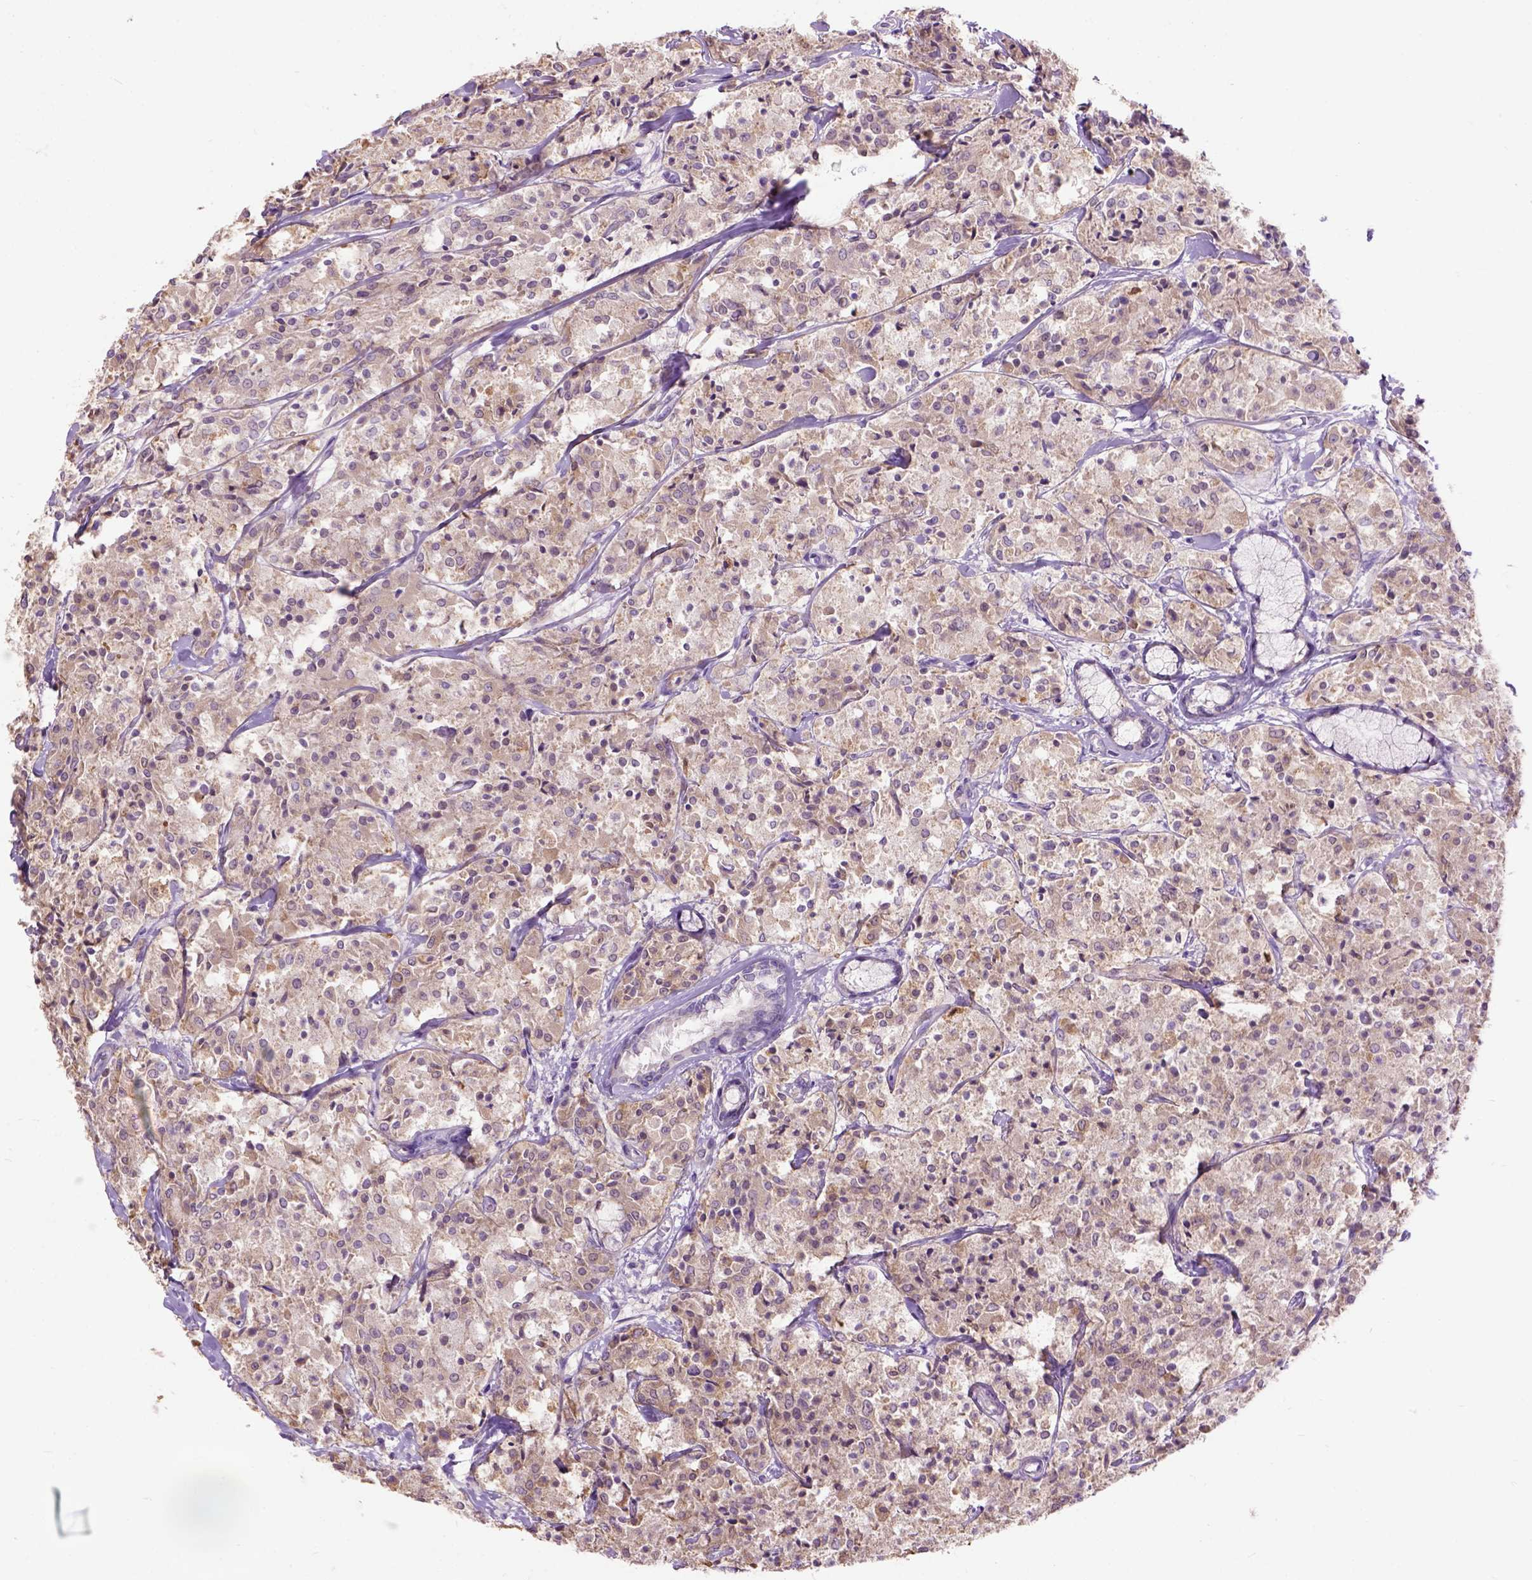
{"staining": {"intensity": "moderate", "quantity": "<25%", "location": "cytoplasmic/membranous"}, "tissue": "carcinoid", "cell_type": "Tumor cells", "image_type": "cancer", "snomed": [{"axis": "morphology", "description": "Carcinoid, malignant, NOS"}, {"axis": "topography", "description": "Lung"}], "caption": "Moderate cytoplasmic/membranous staining is appreciated in about <25% of tumor cells in carcinoid (malignant). (IHC, brightfield microscopy, high magnification).", "gene": "MAPT", "patient": {"sex": "male", "age": 71}}